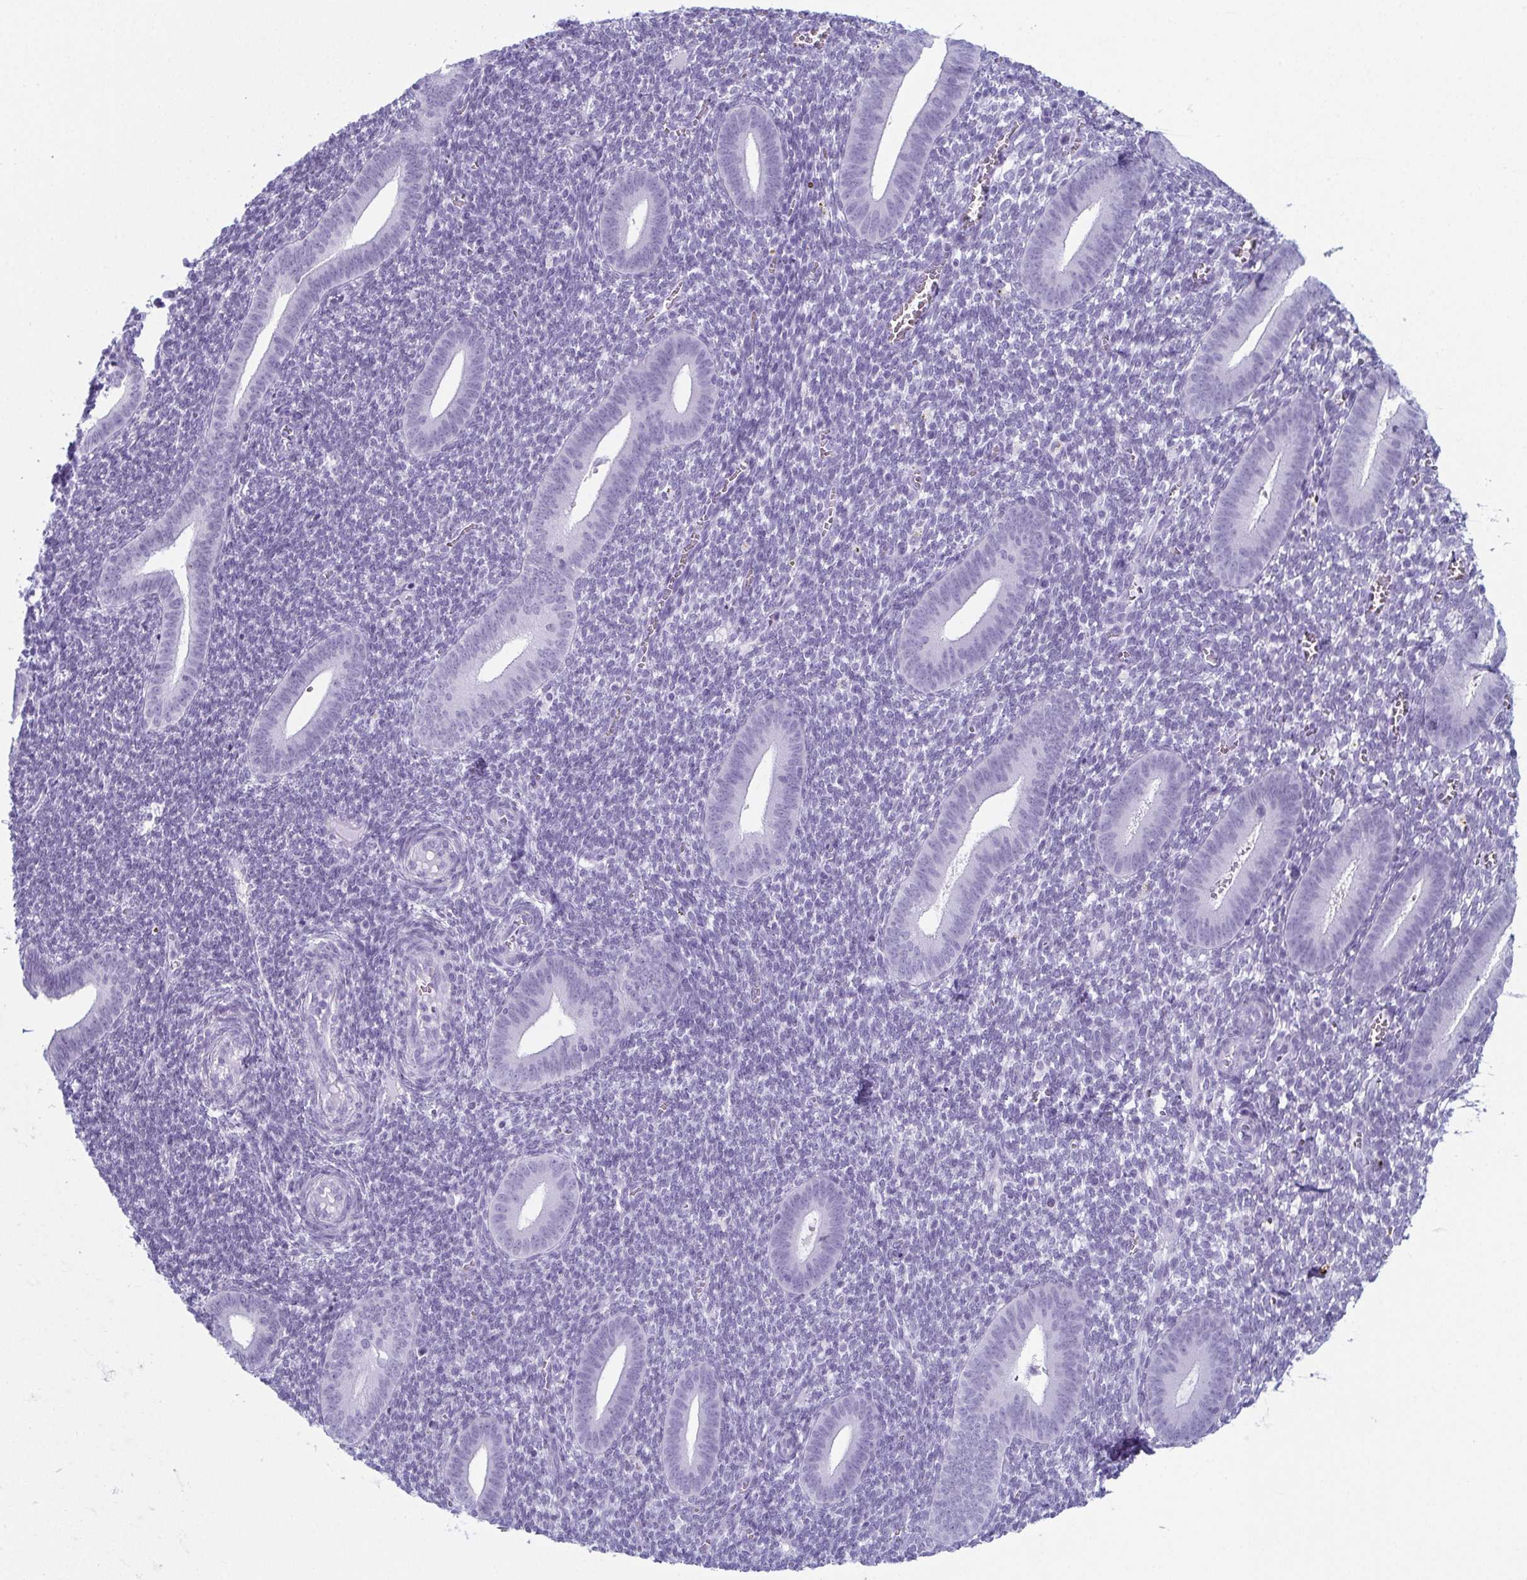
{"staining": {"intensity": "negative", "quantity": "none", "location": "none"}, "tissue": "endometrium", "cell_type": "Cells in endometrial stroma", "image_type": "normal", "snomed": [{"axis": "morphology", "description": "Normal tissue, NOS"}, {"axis": "topography", "description": "Endometrium"}], "caption": "Immunohistochemistry of normal human endometrium reveals no staining in cells in endometrial stroma. (DAB (3,3'-diaminobenzidine) immunohistochemistry, high magnification).", "gene": "ENKUR", "patient": {"sex": "female", "age": 25}}